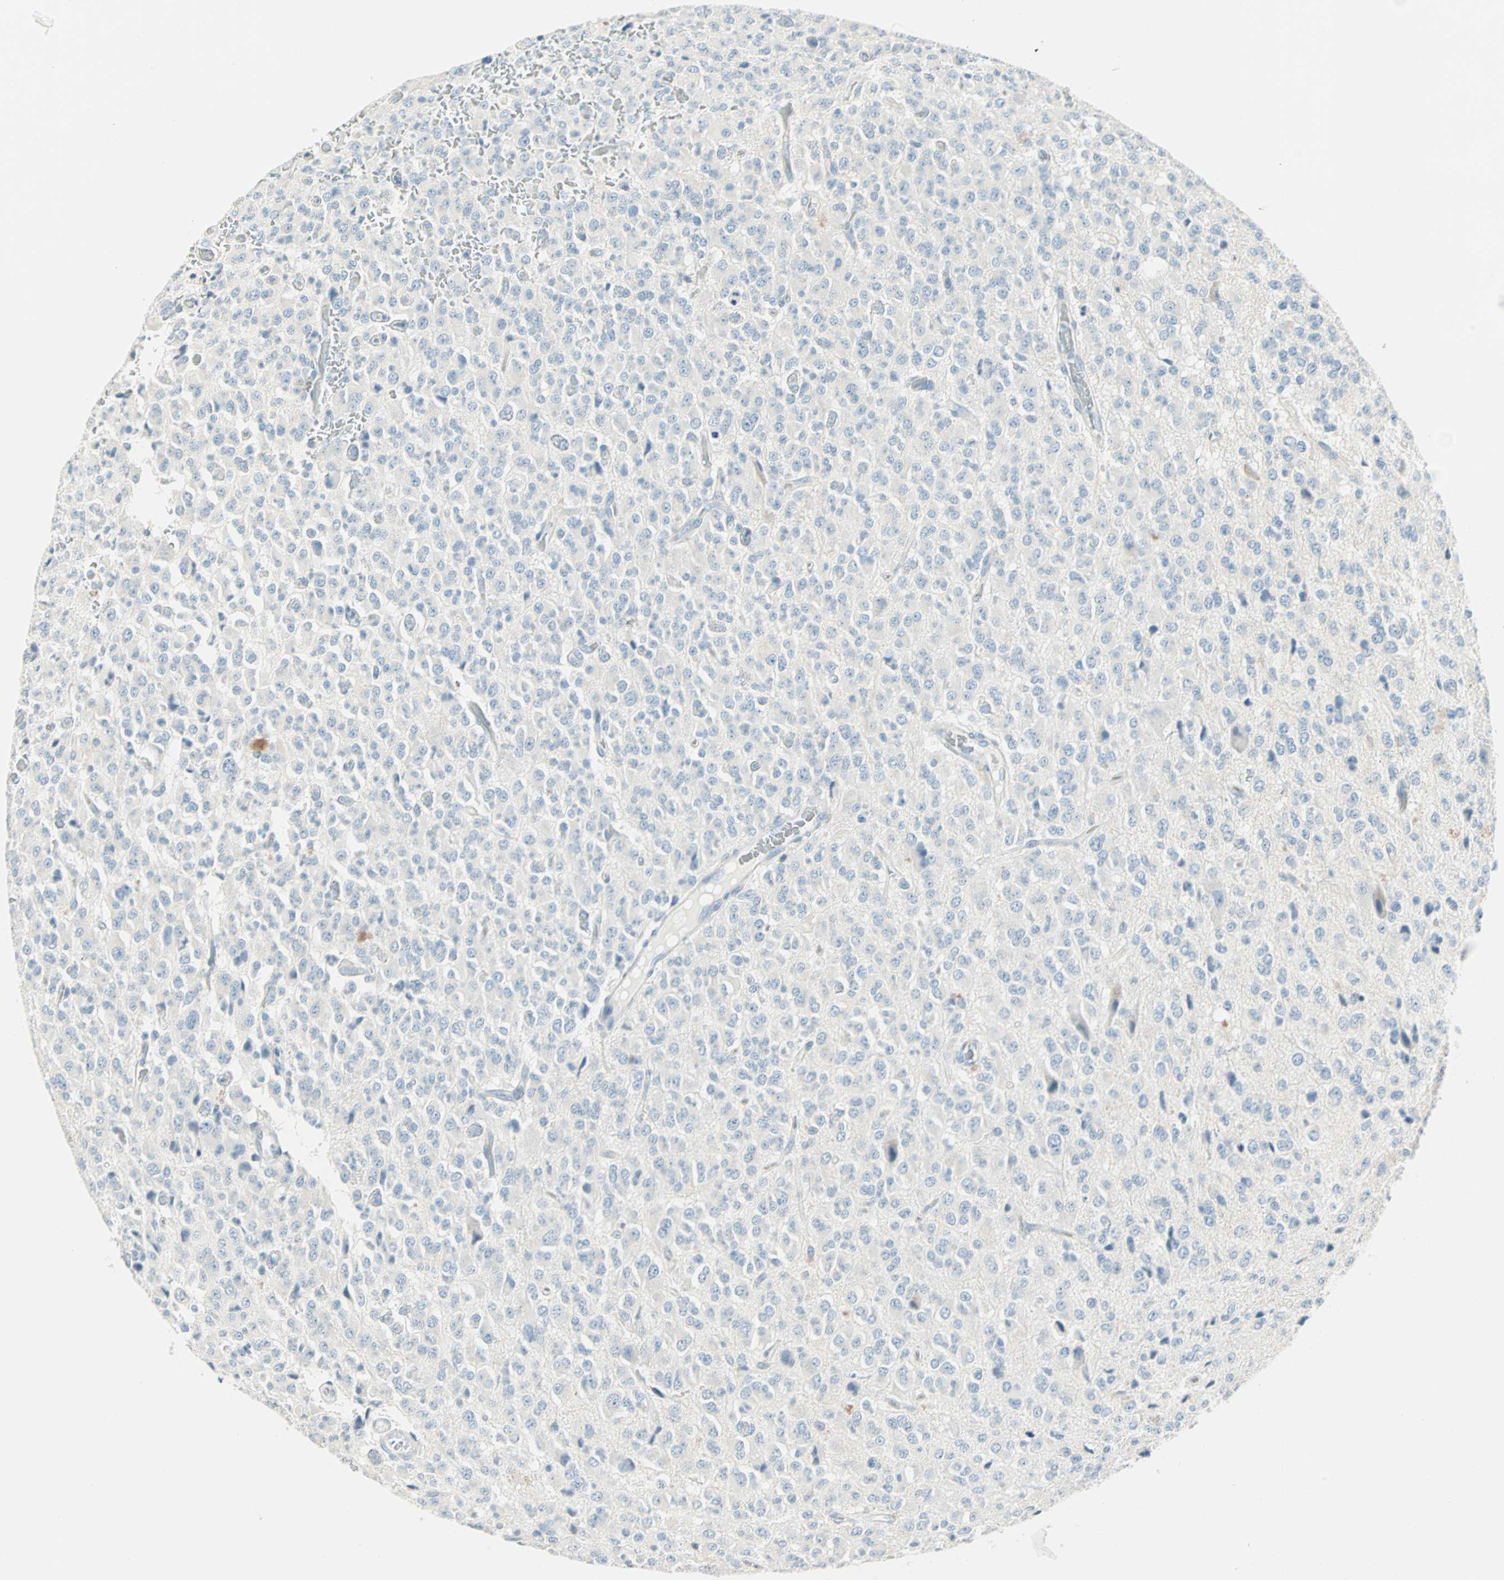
{"staining": {"intensity": "negative", "quantity": "none", "location": "none"}, "tissue": "glioma", "cell_type": "Tumor cells", "image_type": "cancer", "snomed": [{"axis": "morphology", "description": "Glioma, malignant, High grade"}, {"axis": "topography", "description": "pancreas cauda"}], "caption": "Glioma stained for a protein using immunohistochemistry (IHC) reveals no staining tumor cells.", "gene": "SULT1C2", "patient": {"sex": "male", "age": 60}}